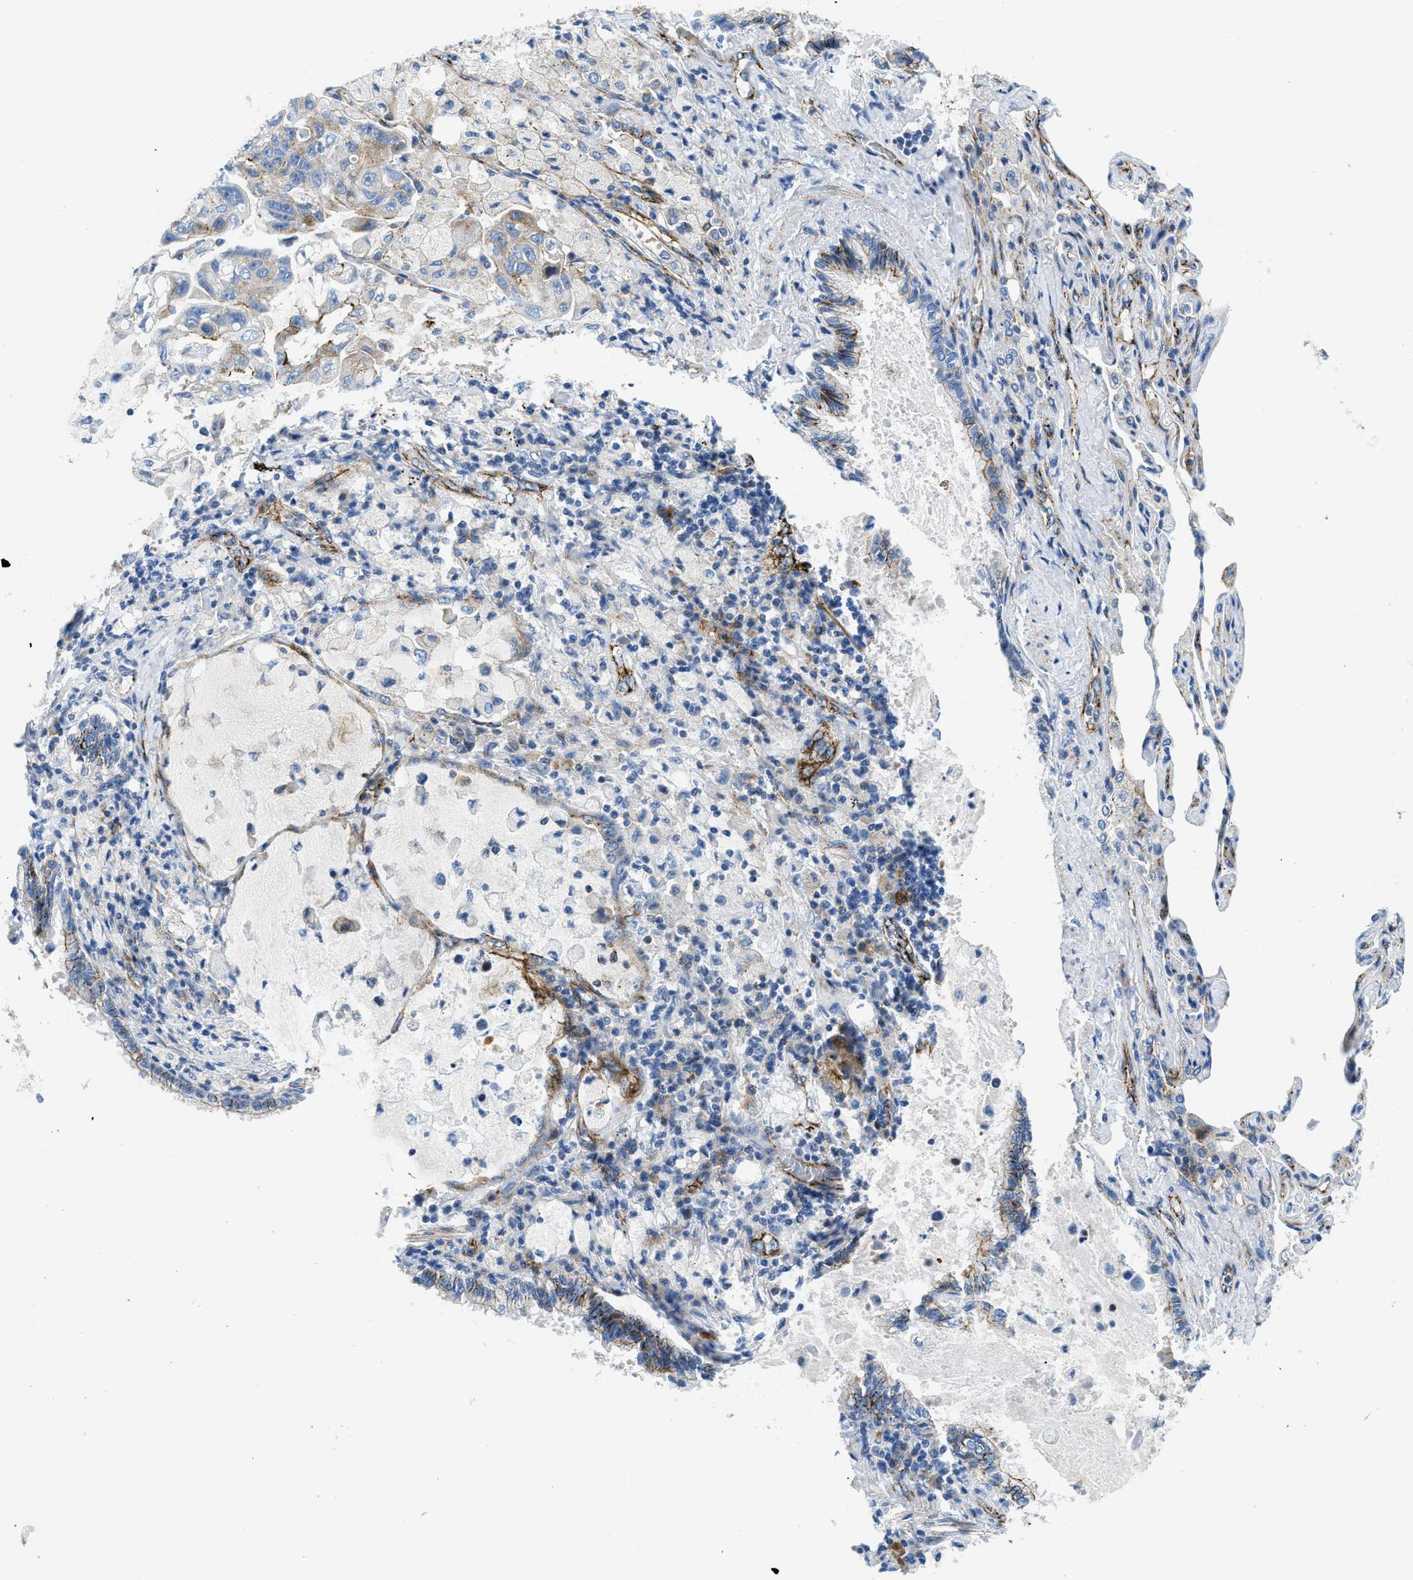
{"staining": {"intensity": "weak", "quantity": "25%-75%", "location": "cytoplasmic/membranous"}, "tissue": "lung cancer", "cell_type": "Tumor cells", "image_type": "cancer", "snomed": [{"axis": "morphology", "description": "Adenocarcinoma, NOS"}, {"axis": "topography", "description": "Lung"}], "caption": "IHC image of neoplastic tissue: human lung cancer (adenocarcinoma) stained using immunohistochemistry (IHC) exhibits low levels of weak protein expression localized specifically in the cytoplasmic/membranous of tumor cells, appearing as a cytoplasmic/membranous brown color.", "gene": "CUTA", "patient": {"sex": "male", "age": 64}}